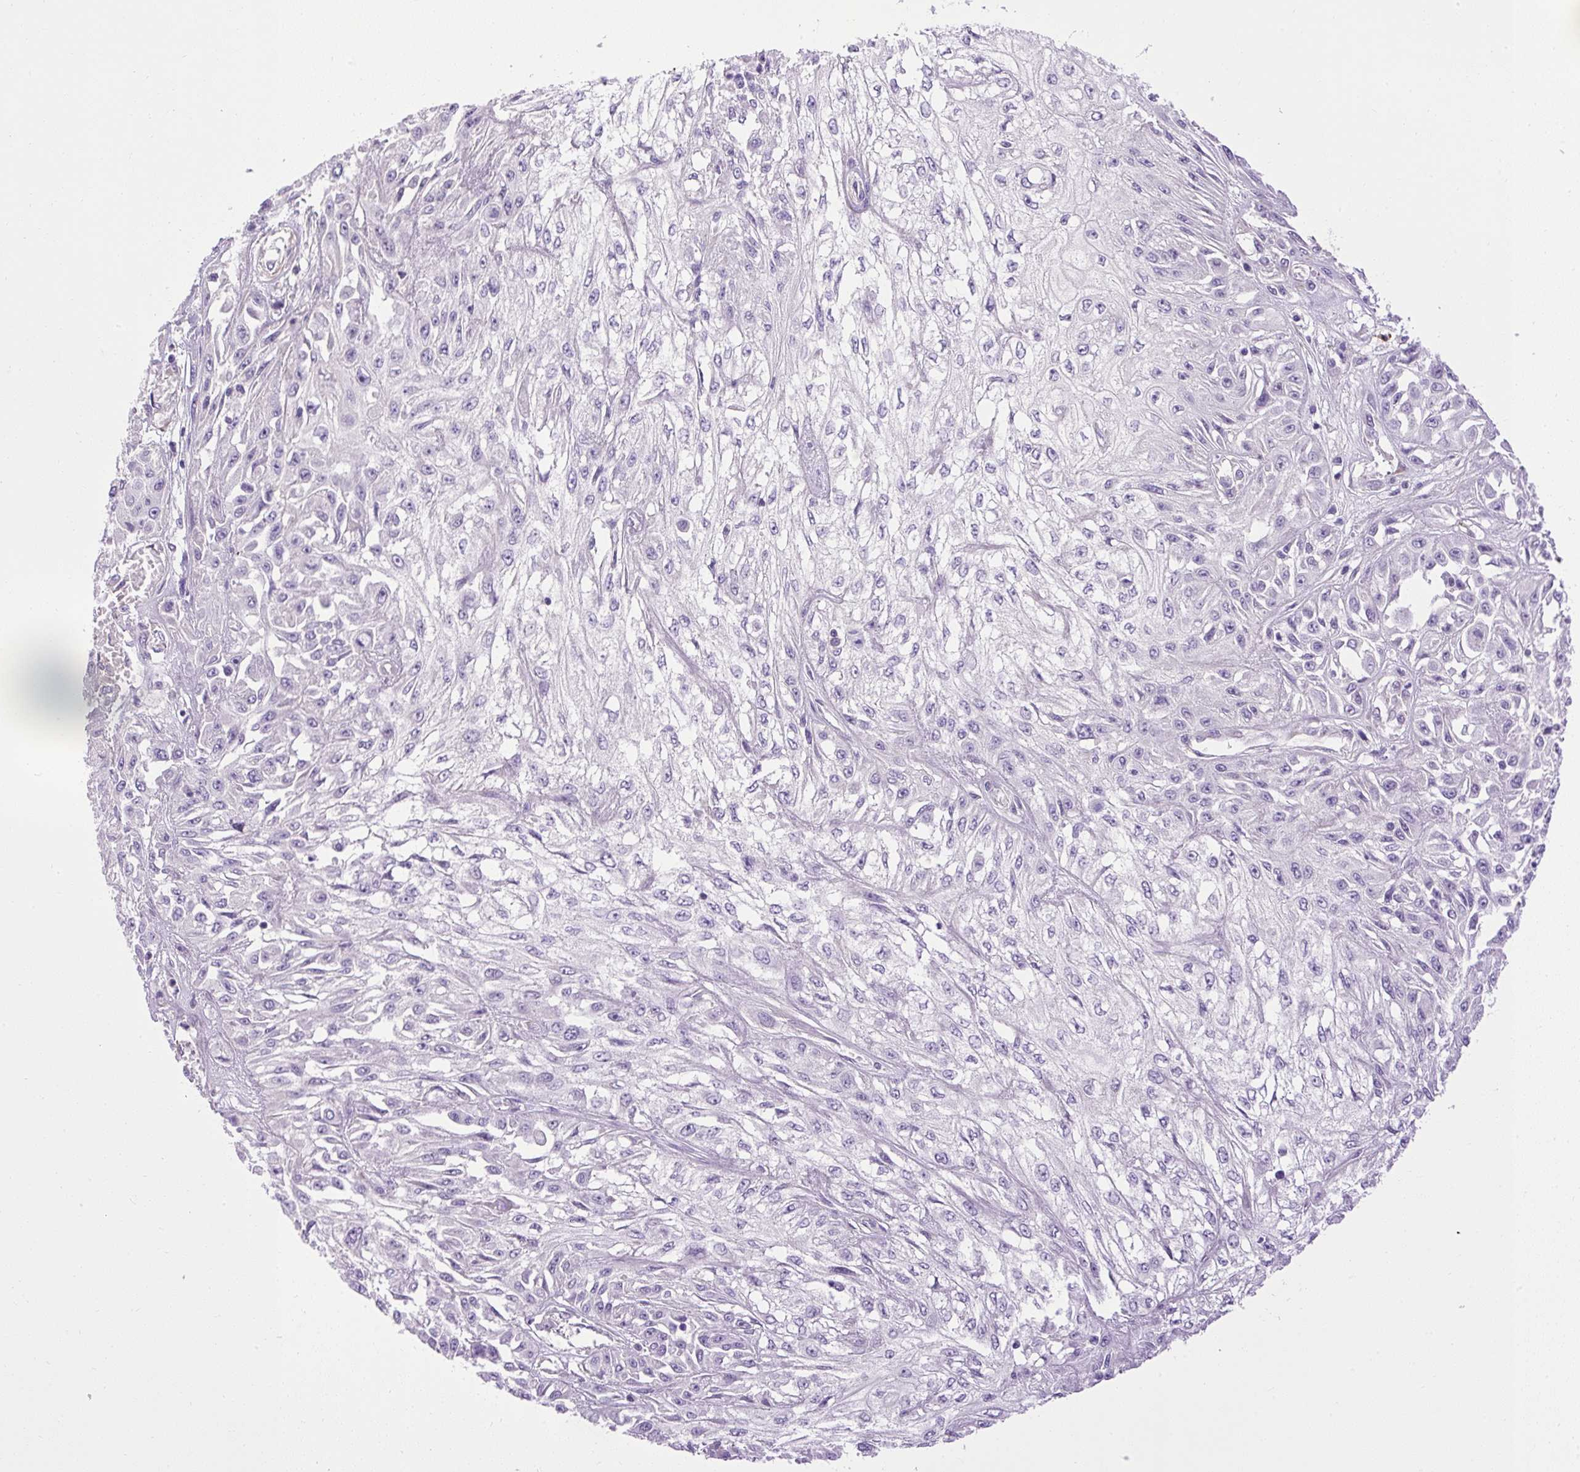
{"staining": {"intensity": "negative", "quantity": "none", "location": "none"}, "tissue": "skin cancer", "cell_type": "Tumor cells", "image_type": "cancer", "snomed": [{"axis": "morphology", "description": "Squamous cell carcinoma, NOS"}, {"axis": "morphology", "description": "Squamous cell carcinoma, metastatic, NOS"}, {"axis": "topography", "description": "Skin"}, {"axis": "topography", "description": "Lymph node"}], "caption": "Tumor cells show no significant staining in skin cancer (metastatic squamous cell carcinoma).", "gene": "VWA7", "patient": {"sex": "male", "age": 75}}